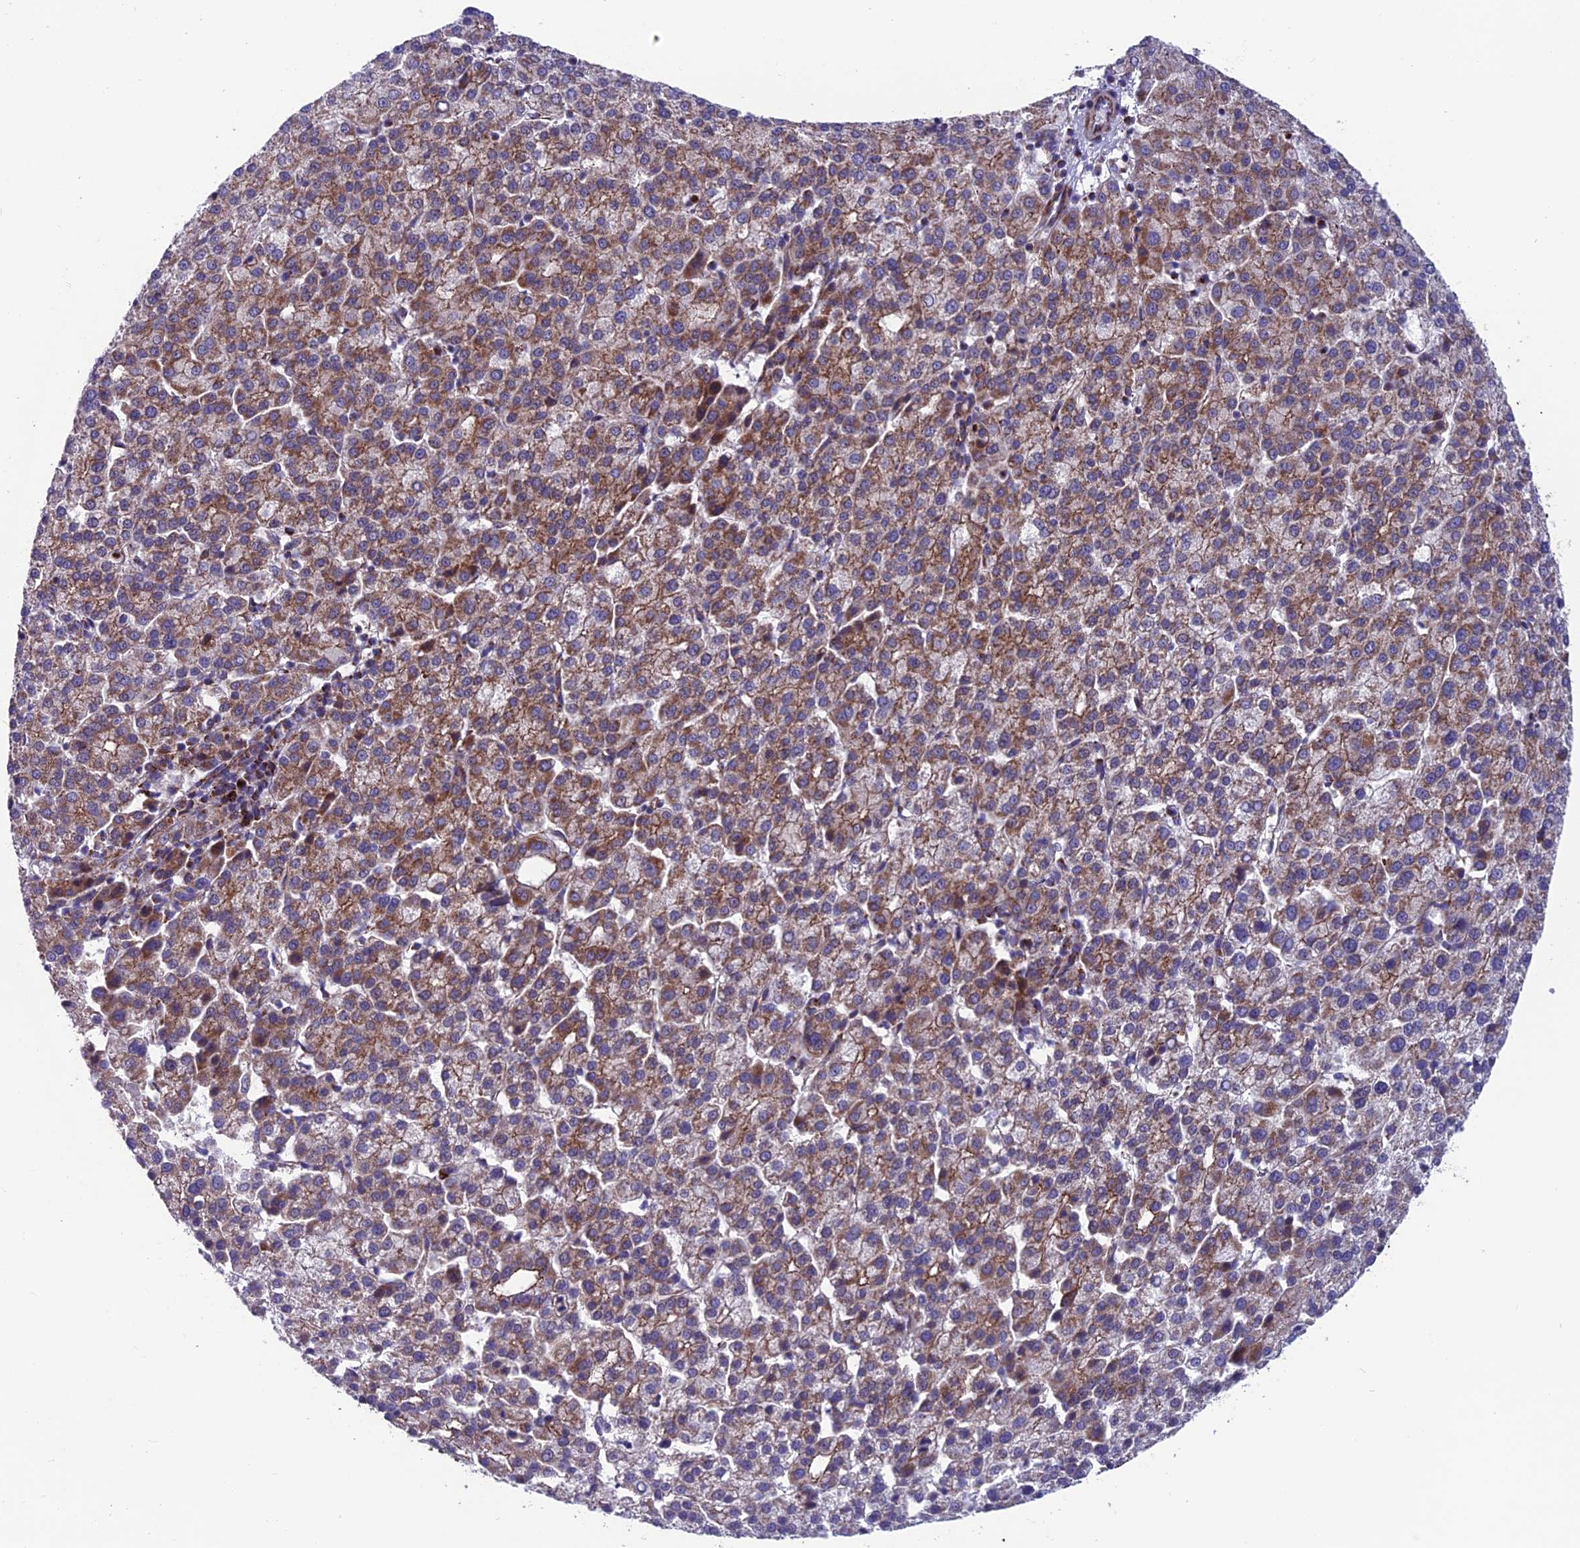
{"staining": {"intensity": "moderate", "quantity": ">75%", "location": "cytoplasmic/membranous"}, "tissue": "liver cancer", "cell_type": "Tumor cells", "image_type": "cancer", "snomed": [{"axis": "morphology", "description": "Carcinoma, Hepatocellular, NOS"}, {"axis": "topography", "description": "Liver"}], "caption": "Immunohistochemical staining of human liver cancer reveals medium levels of moderate cytoplasmic/membranous positivity in about >75% of tumor cells.", "gene": "MRPS18B", "patient": {"sex": "female", "age": 58}}